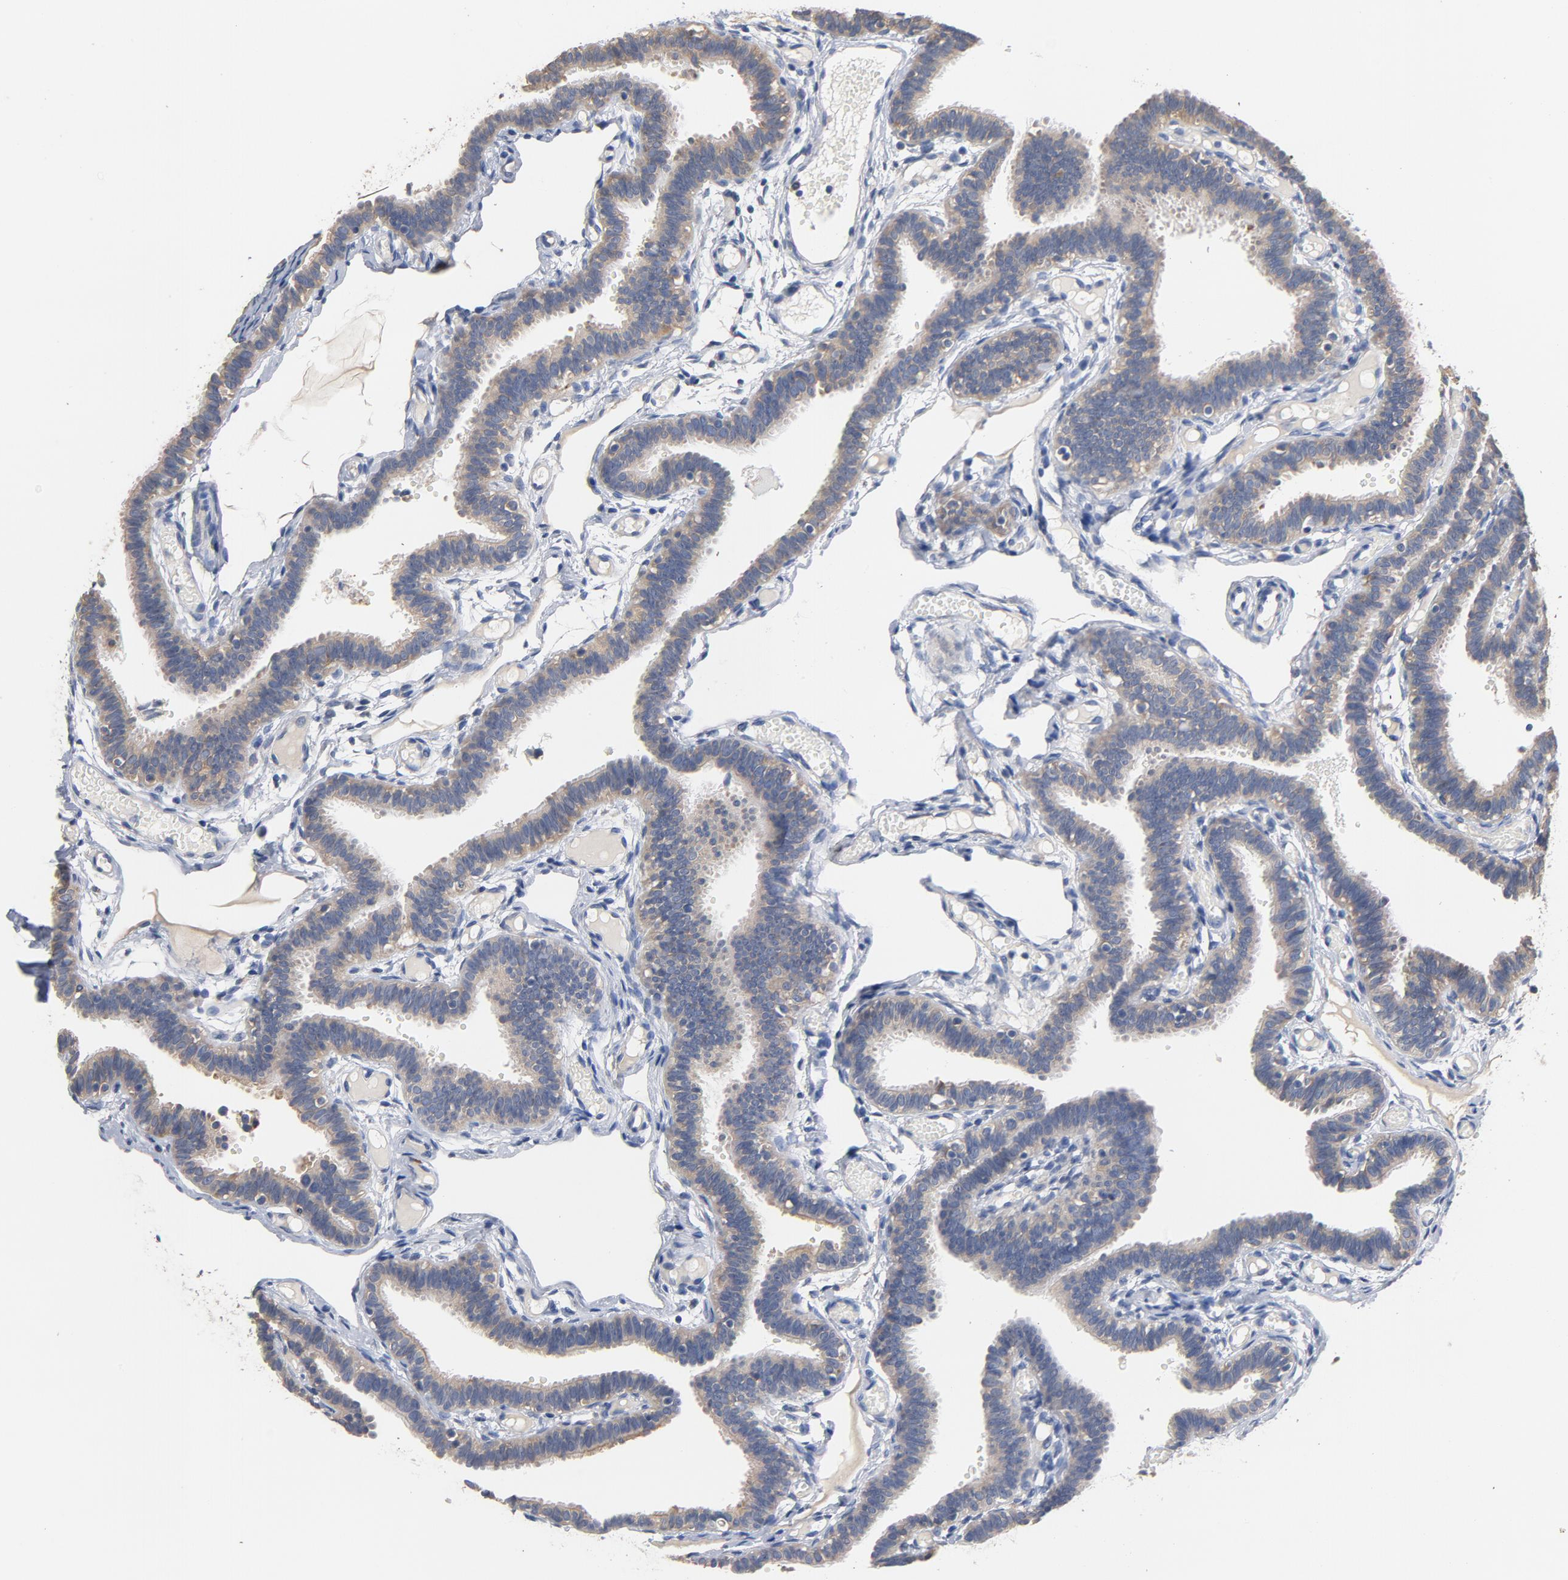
{"staining": {"intensity": "weak", "quantity": "25%-75%", "location": "cytoplasmic/membranous"}, "tissue": "fallopian tube", "cell_type": "Glandular cells", "image_type": "normal", "snomed": [{"axis": "morphology", "description": "Normal tissue, NOS"}, {"axis": "topography", "description": "Fallopian tube"}], "caption": "An immunohistochemistry (IHC) histopathology image of unremarkable tissue is shown. Protein staining in brown labels weak cytoplasmic/membranous positivity in fallopian tube within glandular cells. (DAB (3,3'-diaminobenzidine) = brown stain, brightfield microscopy at high magnification).", "gene": "TLR4", "patient": {"sex": "female", "age": 29}}